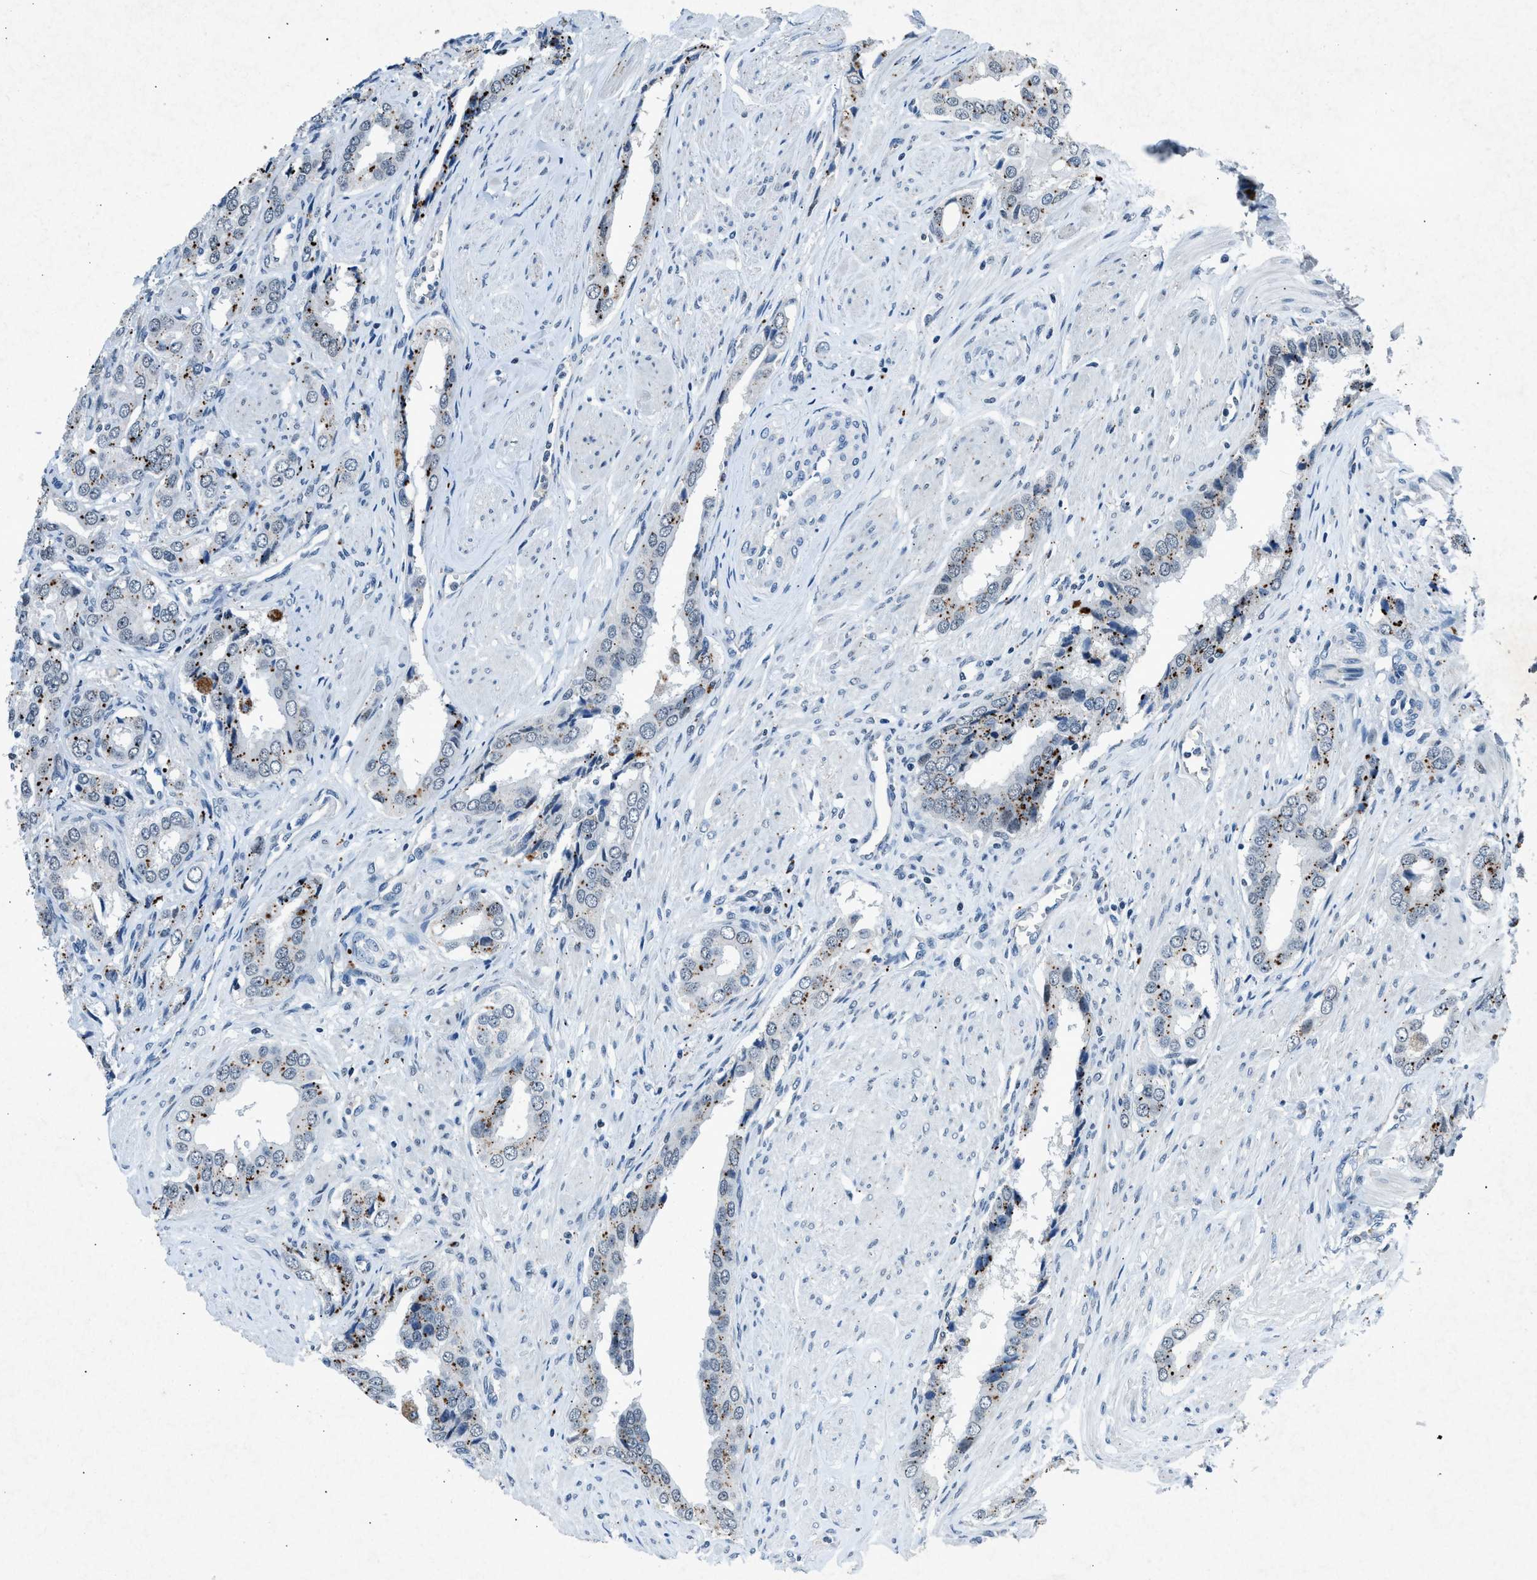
{"staining": {"intensity": "negative", "quantity": "none", "location": "none"}, "tissue": "prostate cancer", "cell_type": "Tumor cells", "image_type": "cancer", "snomed": [{"axis": "morphology", "description": "Adenocarcinoma, High grade"}, {"axis": "topography", "description": "Prostate"}], "caption": "A micrograph of prostate cancer (adenocarcinoma (high-grade)) stained for a protein exhibits no brown staining in tumor cells.", "gene": "ADCY1", "patient": {"sex": "male", "age": 52}}